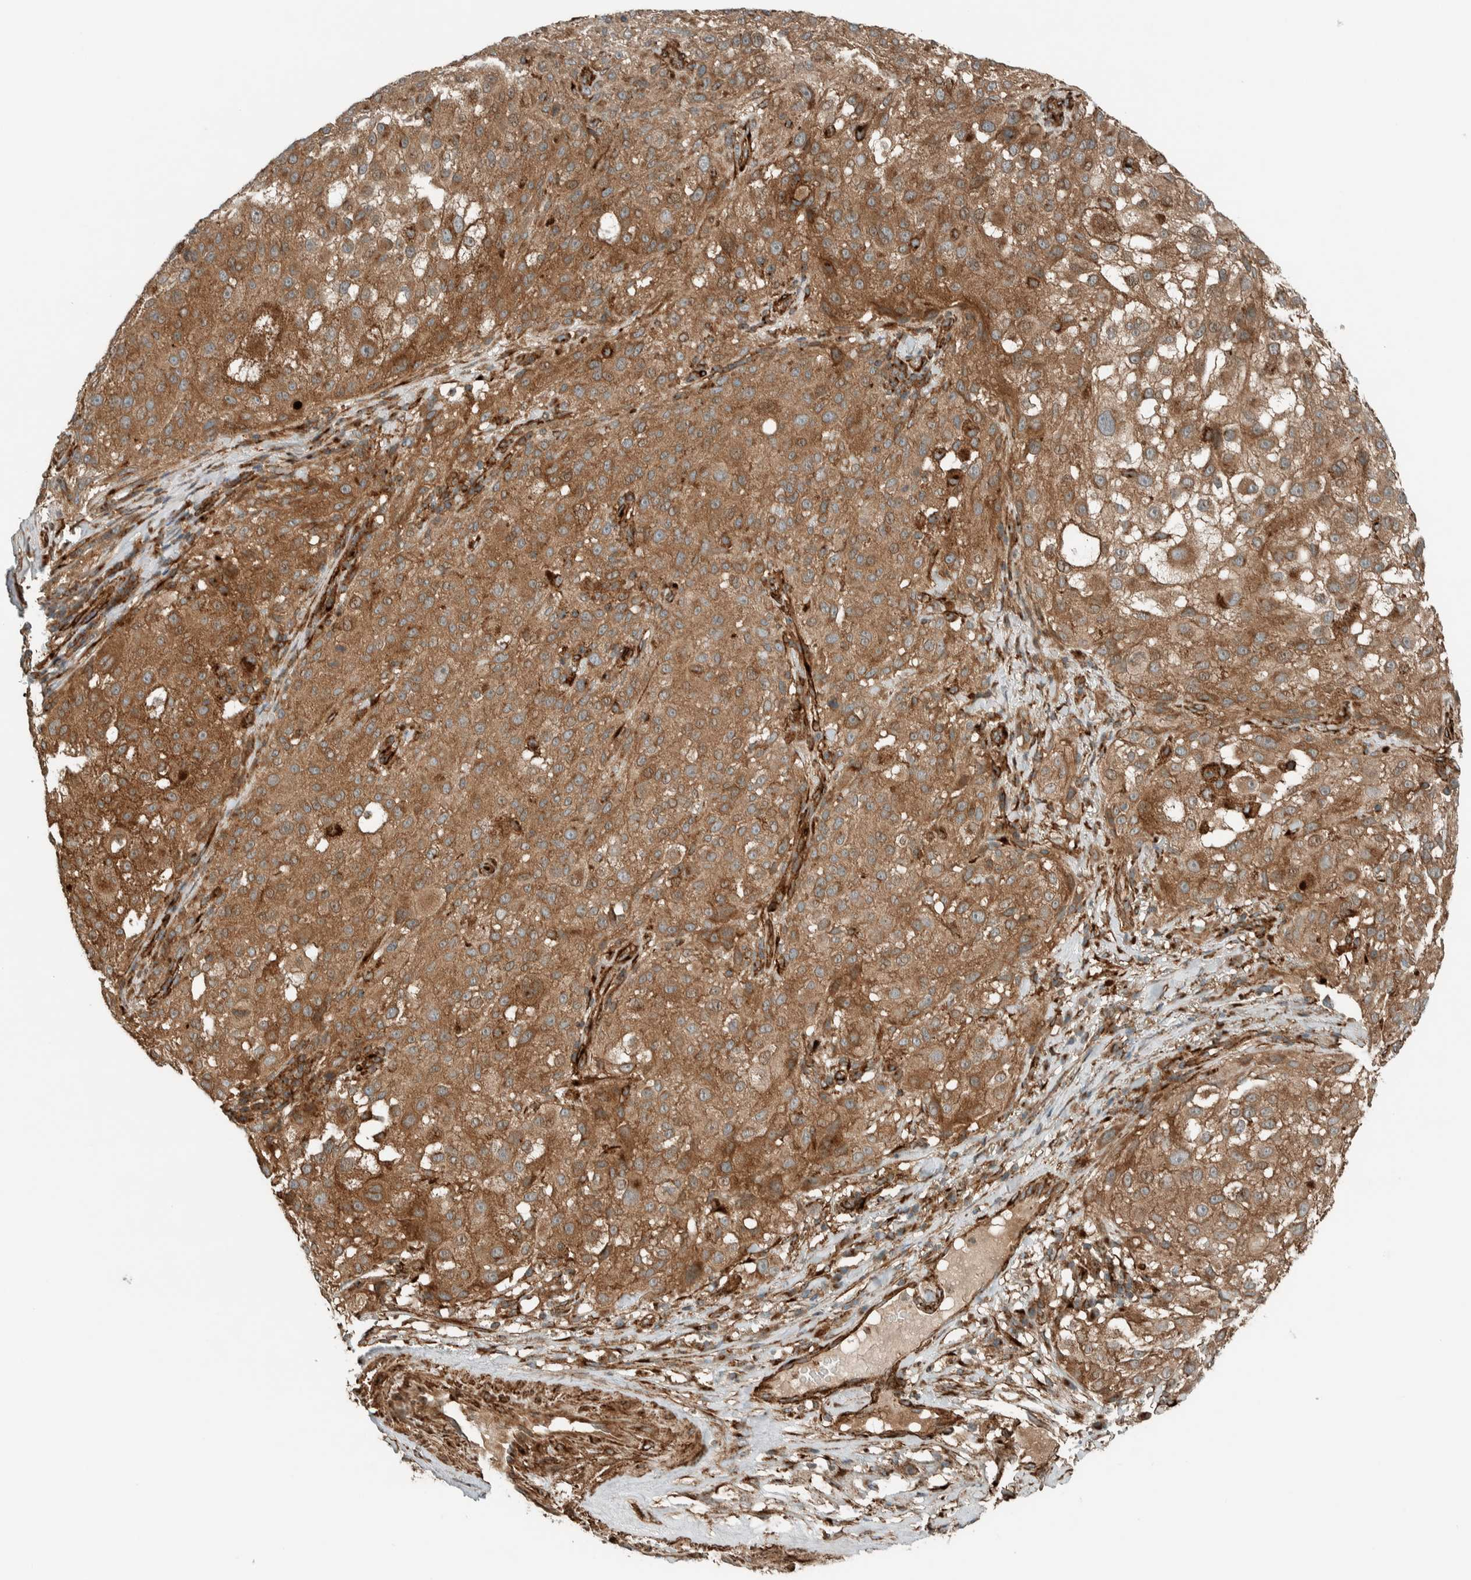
{"staining": {"intensity": "moderate", "quantity": ">75%", "location": "cytoplasmic/membranous"}, "tissue": "melanoma", "cell_type": "Tumor cells", "image_type": "cancer", "snomed": [{"axis": "morphology", "description": "Necrosis, NOS"}, {"axis": "morphology", "description": "Malignant melanoma, NOS"}, {"axis": "topography", "description": "Skin"}], "caption": "Malignant melanoma stained with a brown dye reveals moderate cytoplasmic/membranous positive expression in about >75% of tumor cells.", "gene": "EXOC7", "patient": {"sex": "female", "age": 87}}